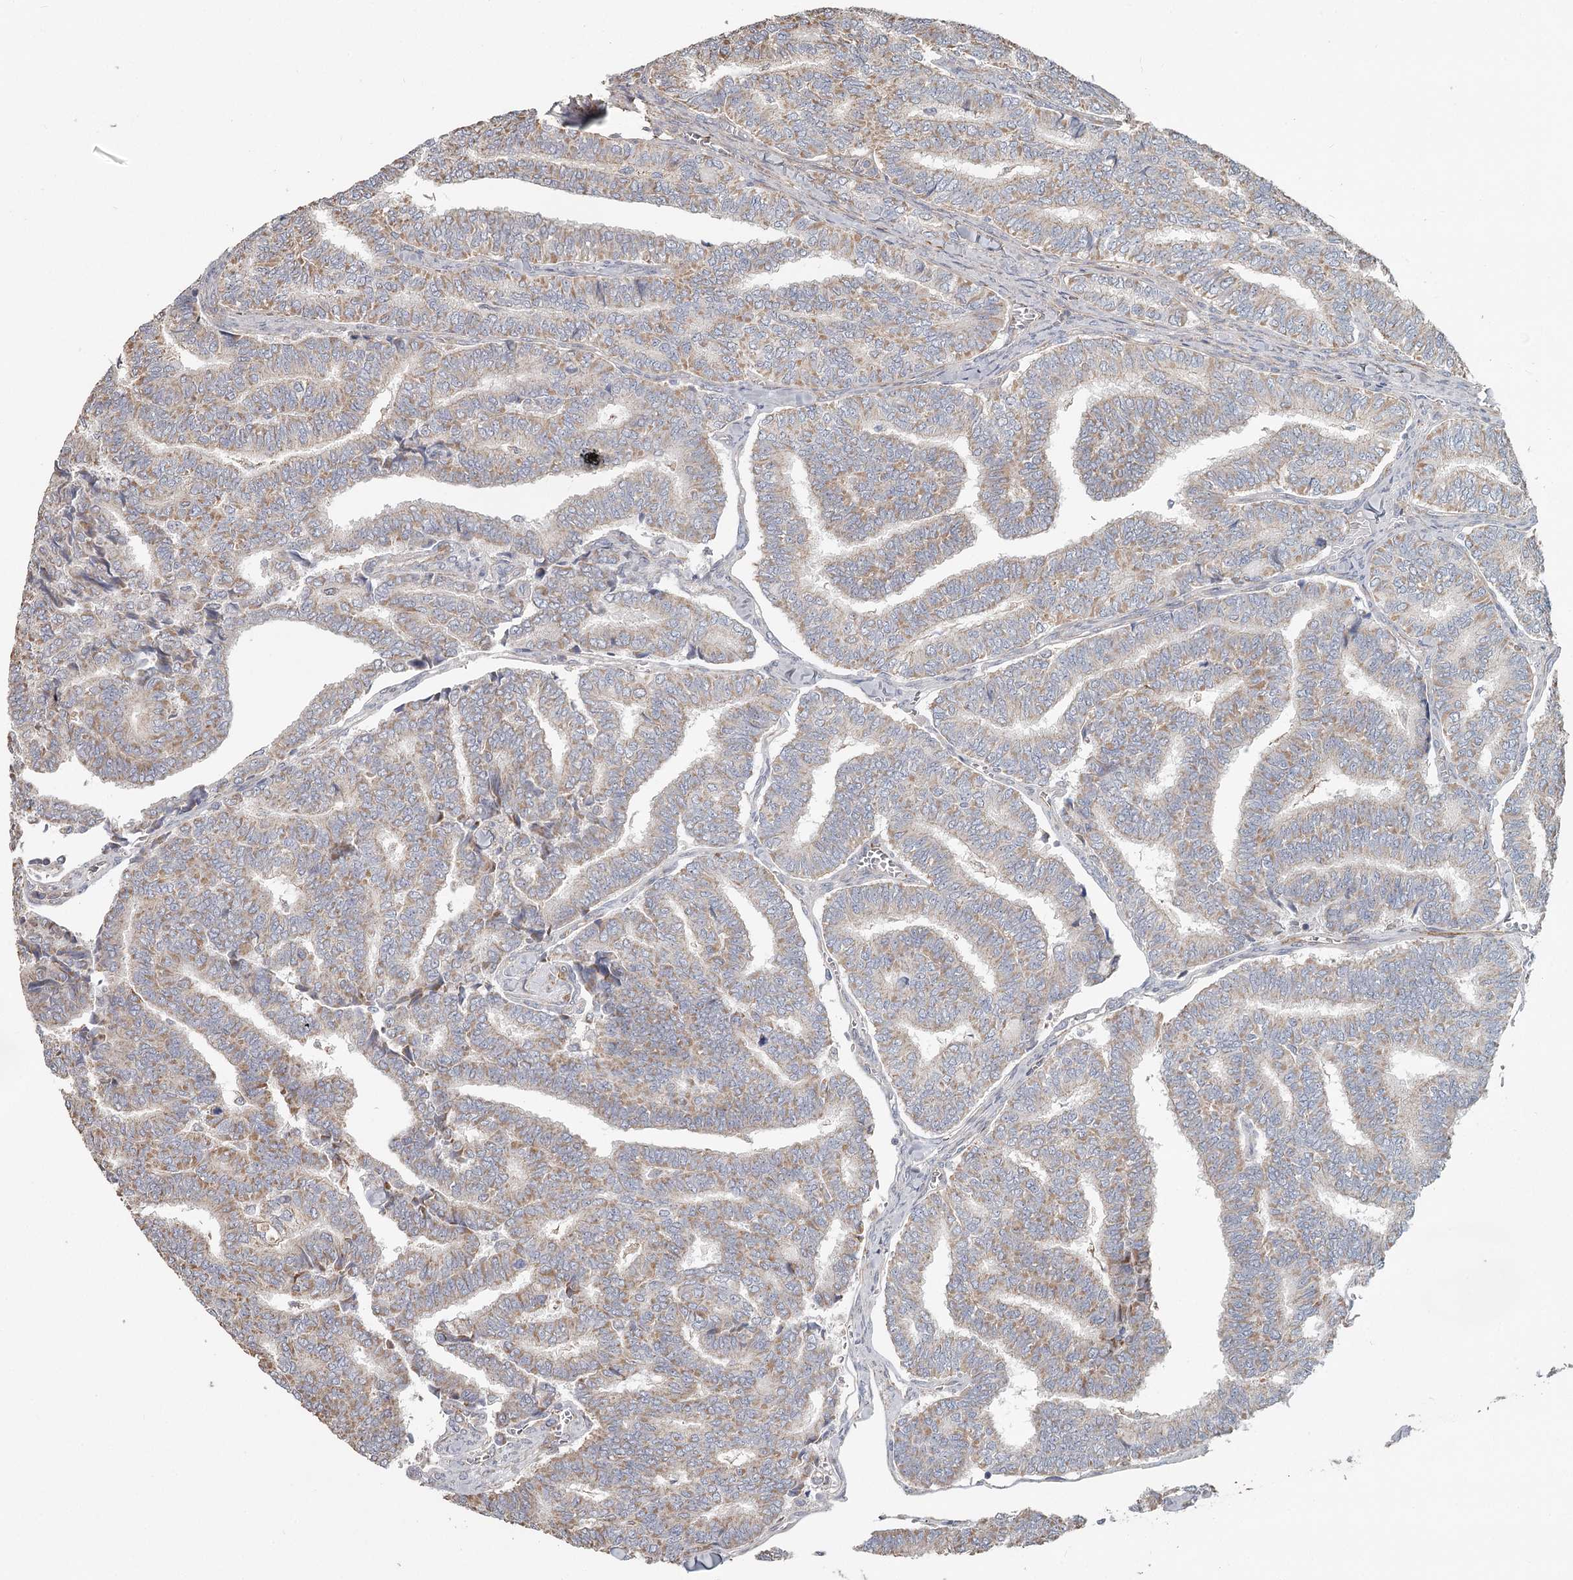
{"staining": {"intensity": "weak", "quantity": ">75%", "location": "cytoplasmic/membranous"}, "tissue": "thyroid cancer", "cell_type": "Tumor cells", "image_type": "cancer", "snomed": [{"axis": "morphology", "description": "Papillary adenocarcinoma, NOS"}, {"axis": "topography", "description": "Thyroid gland"}], "caption": "Thyroid cancer stained with a protein marker shows weak staining in tumor cells.", "gene": "DHRS9", "patient": {"sex": "female", "age": 35}}